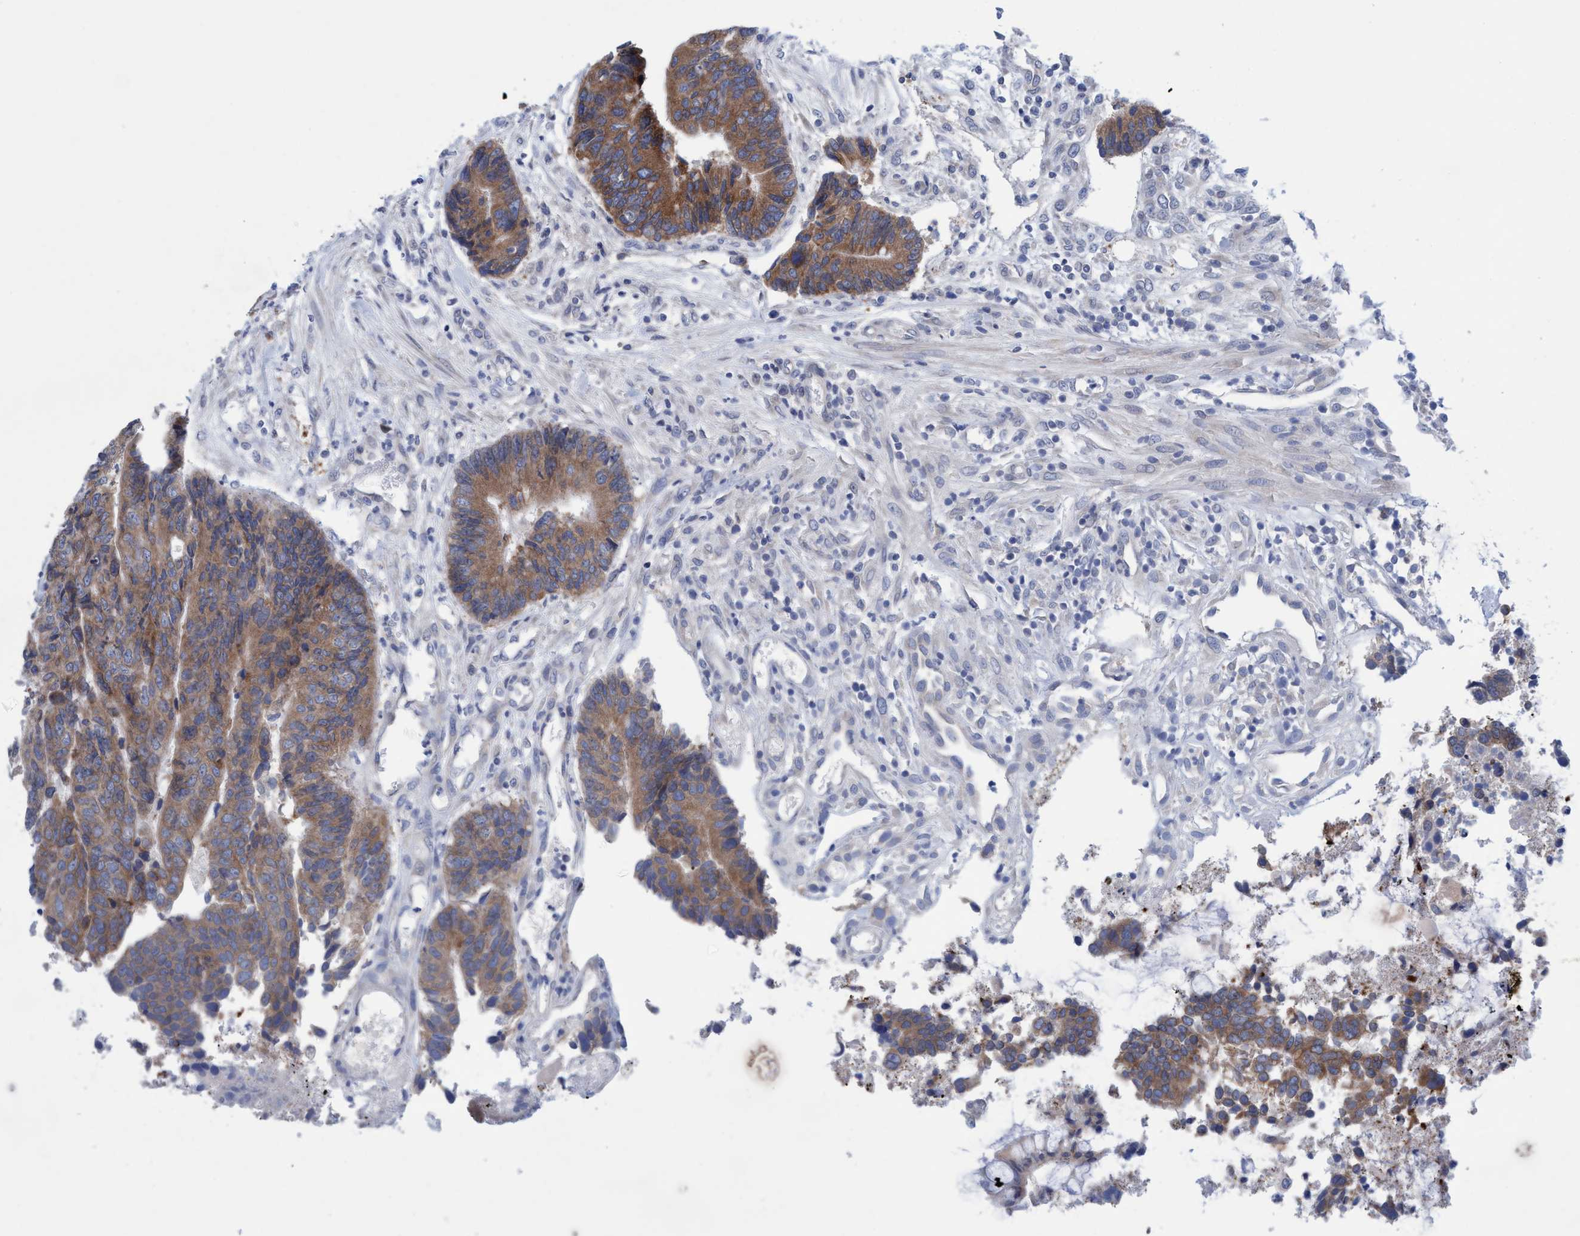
{"staining": {"intensity": "strong", "quantity": ">75%", "location": "cytoplasmic/membranous"}, "tissue": "colorectal cancer", "cell_type": "Tumor cells", "image_type": "cancer", "snomed": [{"axis": "morphology", "description": "Adenocarcinoma, NOS"}, {"axis": "topography", "description": "Rectum"}], "caption": "There is high levels of strong cytoplasmic/membranous positivity in tumor cells of colorectal adenocarcinoma, as demonstrated by immunohistochemical staining (brown color).", "gene": "RSAD1", "patient": {"sex": "male", "age": 84}}